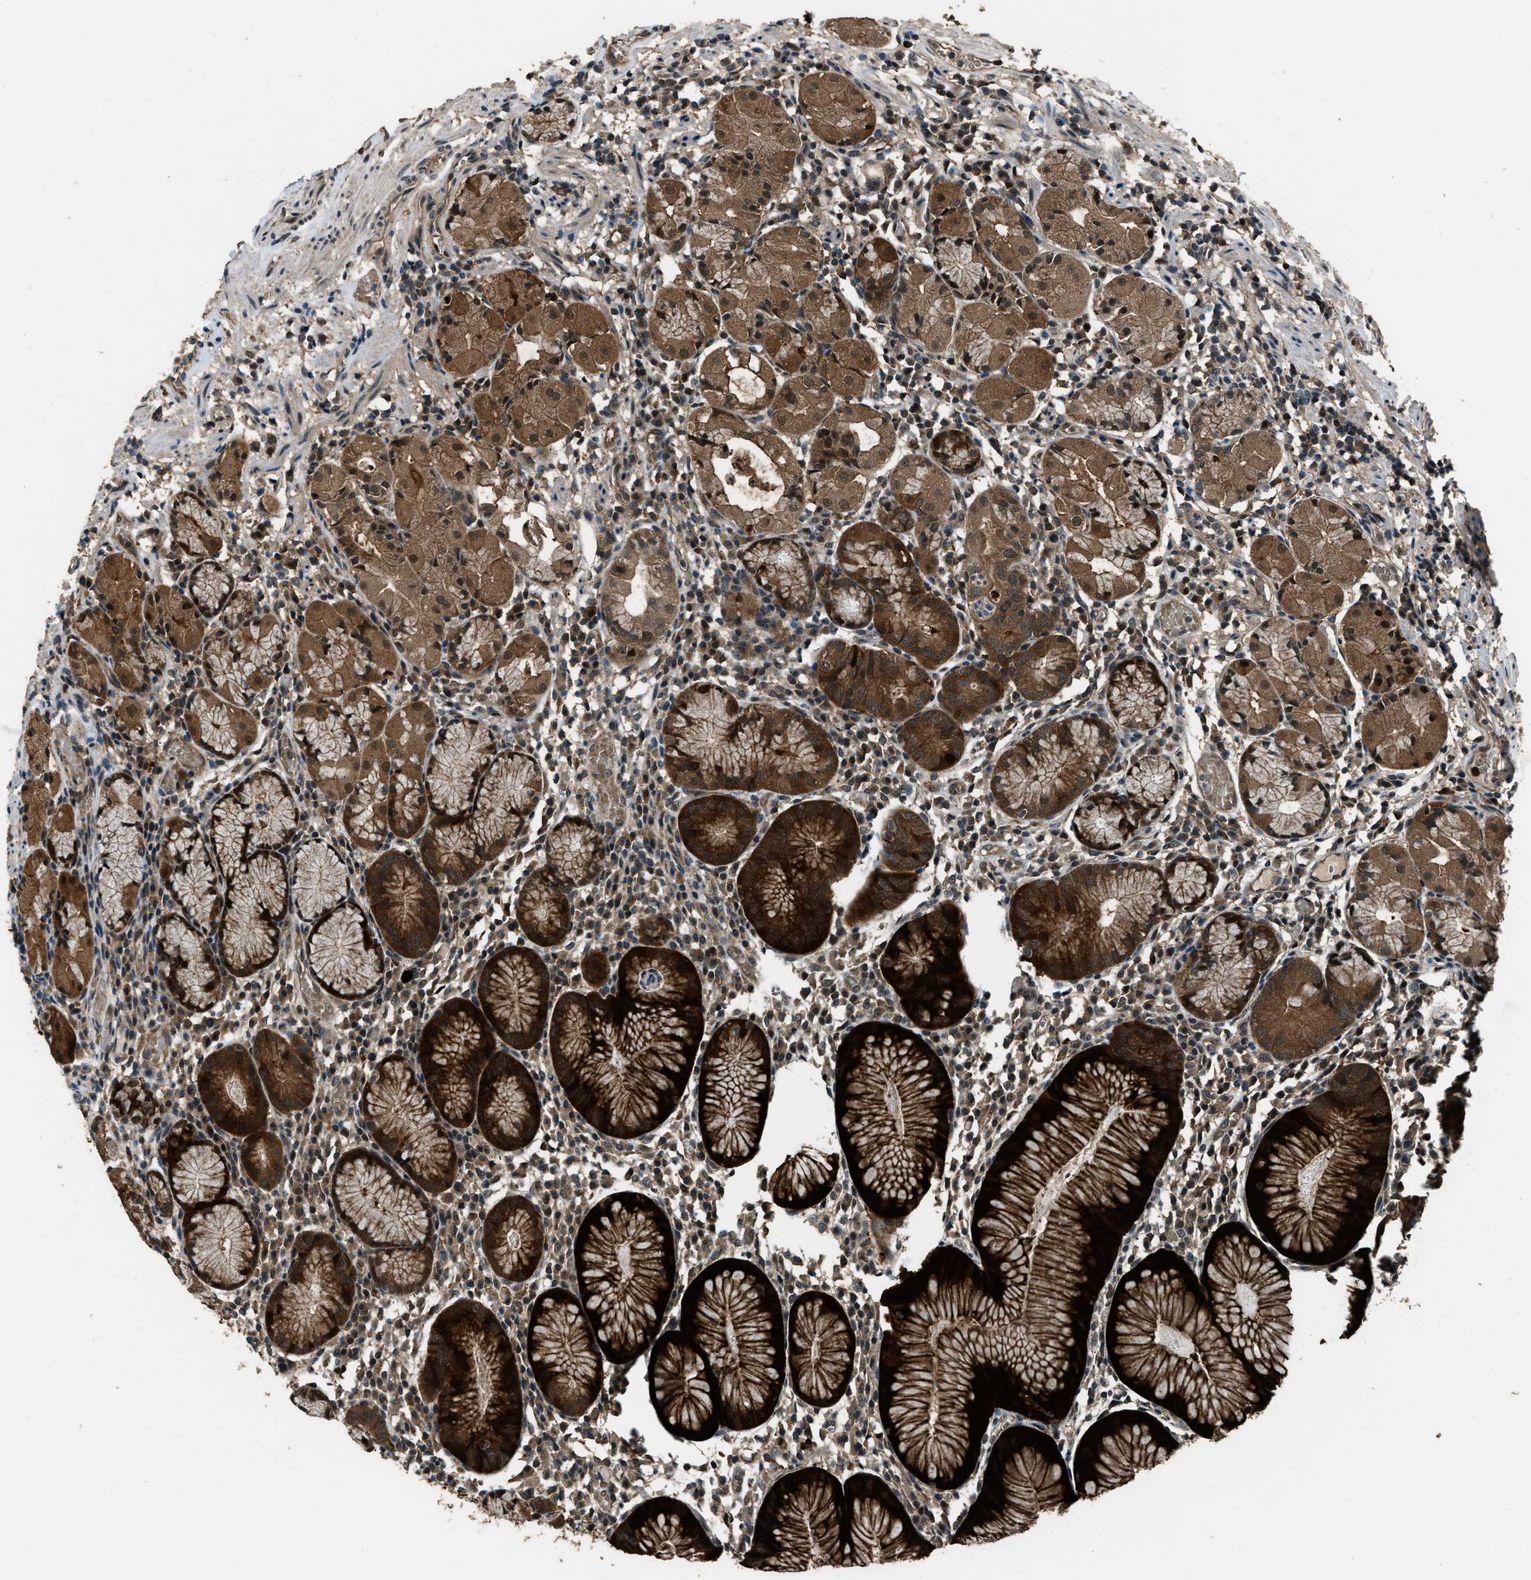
{"staining": {"intensity": "strong", "quantity": ">75%", "location": "cytoplasmic/membranous,nuclear"}, "tissue": "stomach", "cell_type": "Glandular cells", "image_type": "normal", "snomed": [{"axis": "morphology", "description": "Normal tissue, NOS"}, {"axis": "topography", "description": "Stomach"}, {"axis": "topography", "description": "Stomach, lower"}], "caption": "Protein staining of normal stomach shows strong cytoplasmic/membranous,nuclear positivity in approximately >75% of glandular cells.", "gene": "NUDCD3", "patient": {"sex": "female", "age": 75}}